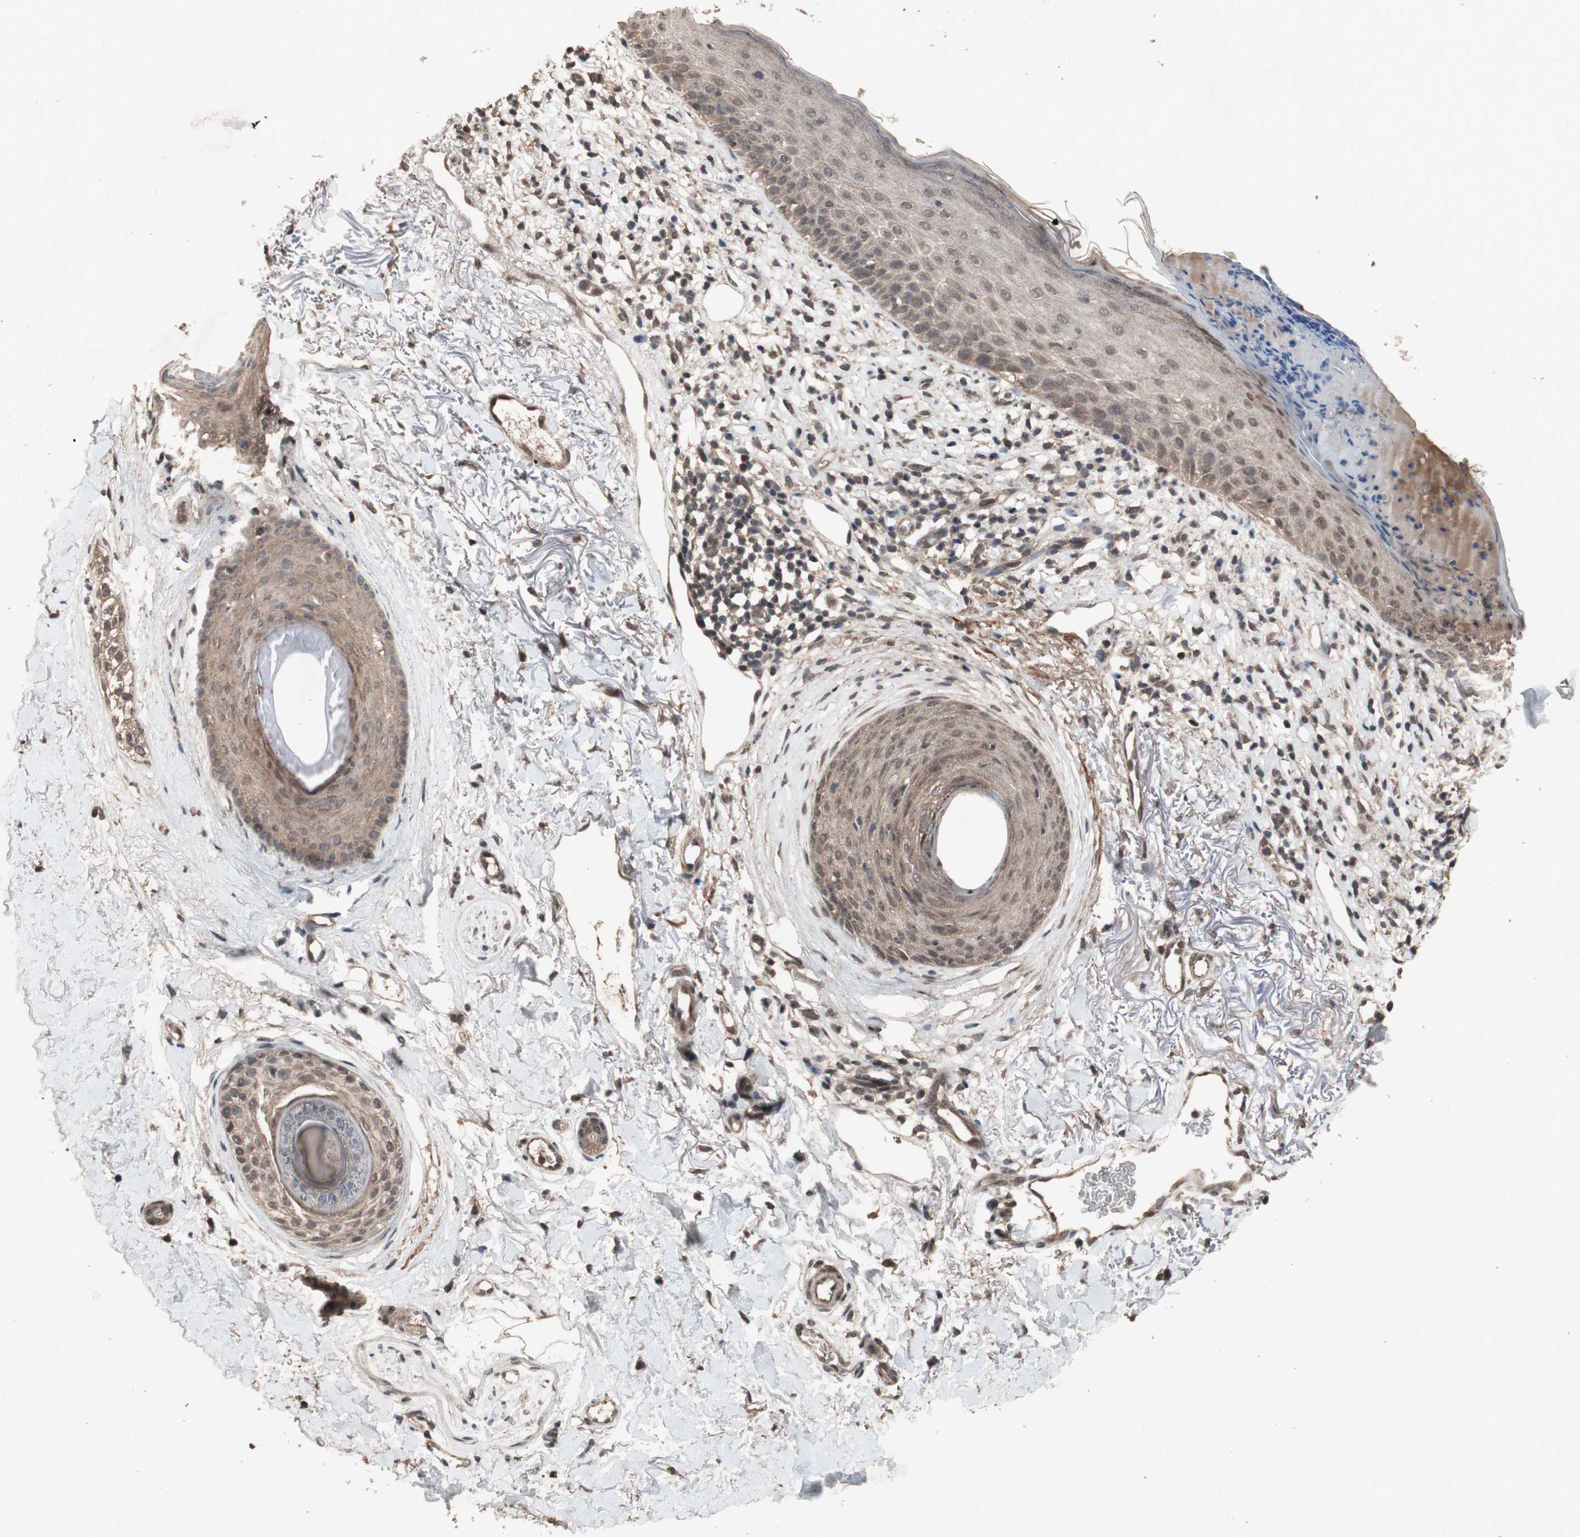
{"staining": {"intensity": "moderate", "quantity": ">75%", "location": "cytoplasmic/membranous"}, "tissue": "skin cancer", "cell_type": "Tumor cells", "image_type": "cancer", "snomed": [{"axis": "morphology", "description": "Basal cell carcinoma"}, {"axis": "topography", "description": "Skin"}], "caption": "Immunohistochemical staining of human basal cell carcinoma (skin) exhibits medium levels of moderate cytoplasmic/membranous protein positivity in about >75% of tumor cells.", "gene": "KANSL1", "patient": {"sex": "female", "age": 70}}